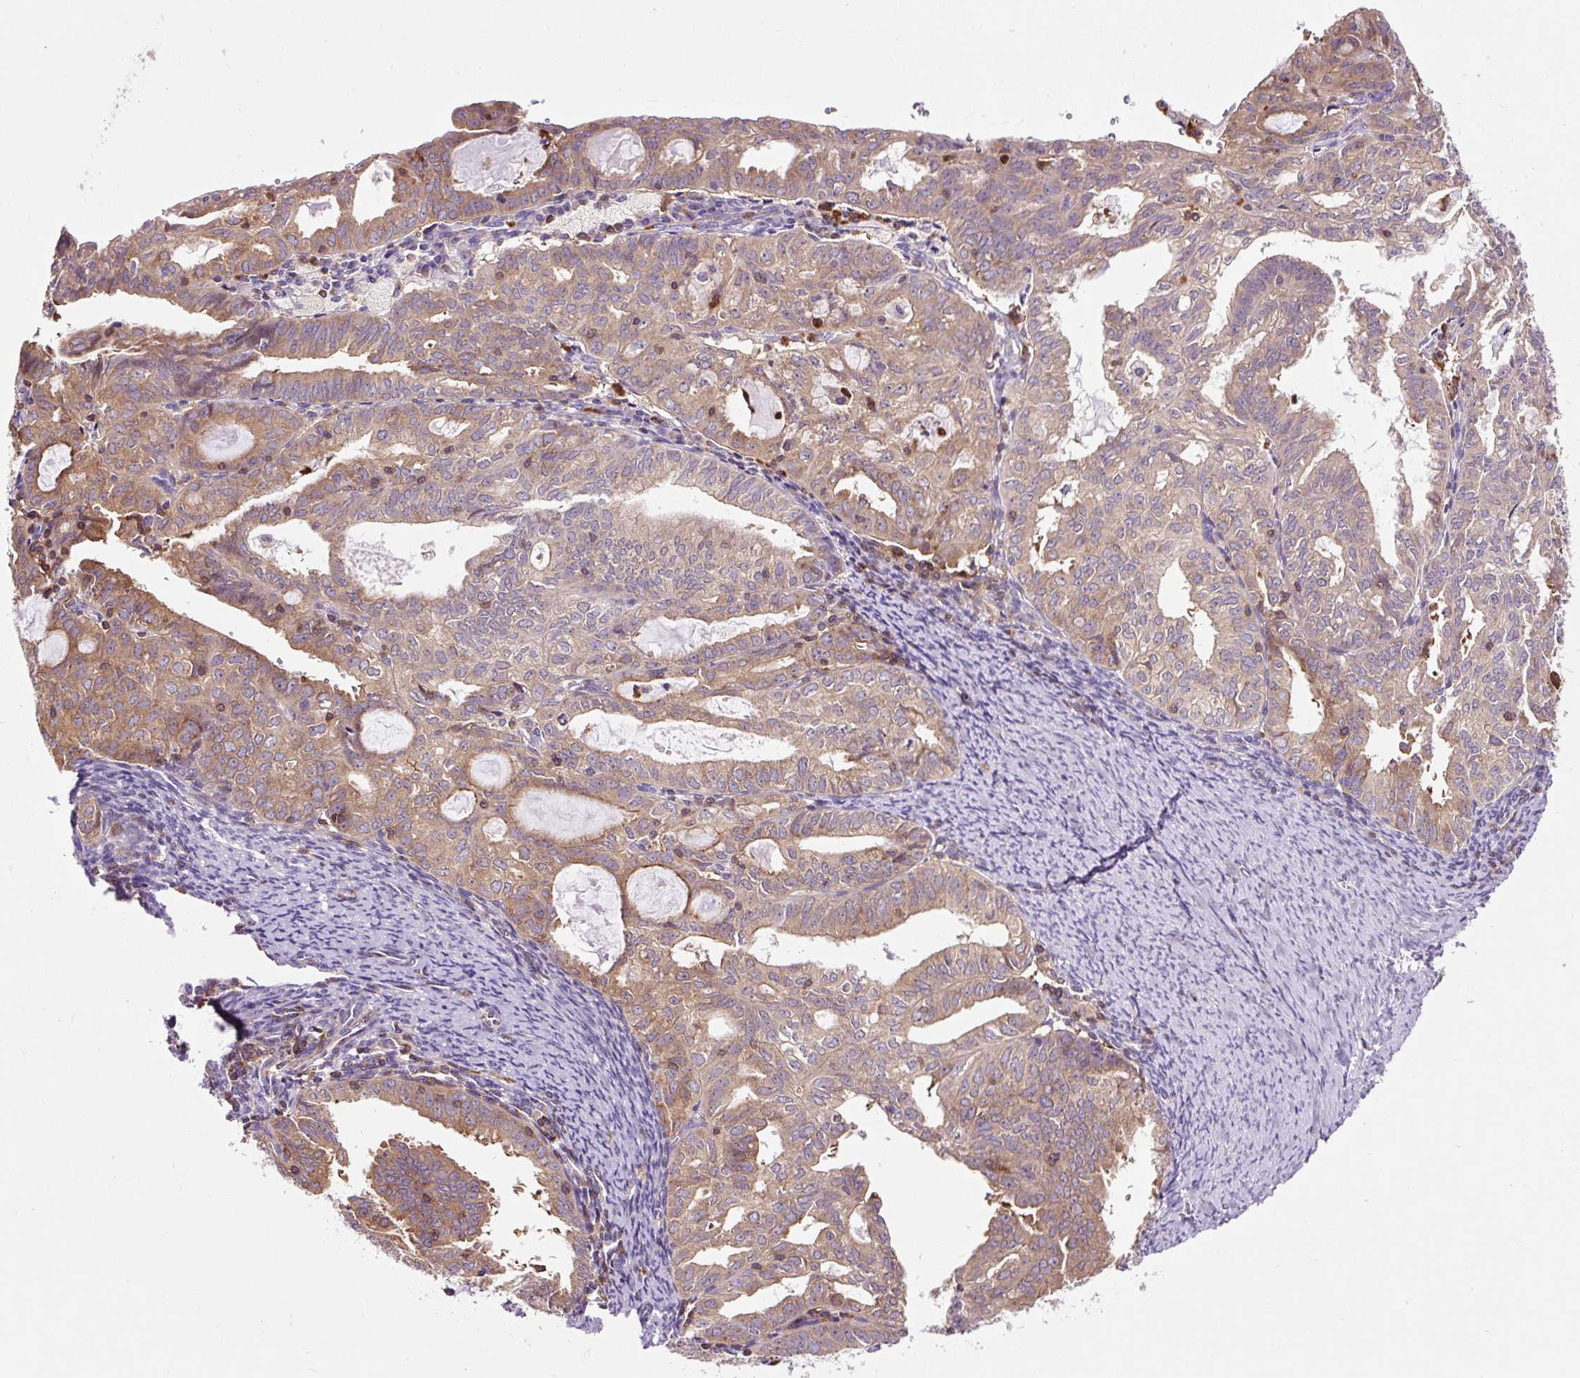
{"staining": {"intensity": "moderate", "quantity": ">75%", "location": "cytoplasmic/membranous"}, "tissue": "endometrial cancer", "cell_type": "Tumor cells", "image_type": "cancer", "snomed": [{"axis": "morphology", "description": "Adenocarcinoma, NOS"}, {"axis": "topography", "description": "Endometrium"}], "caption": "Endometrial adenocarcinoma stained with a brown dye exhibits moderate cytoplasmic/membranous positive expression in approximately >75% of tumor cells.", "gene": "CISD3", "patient": {"sex": "female", "age": 70}}